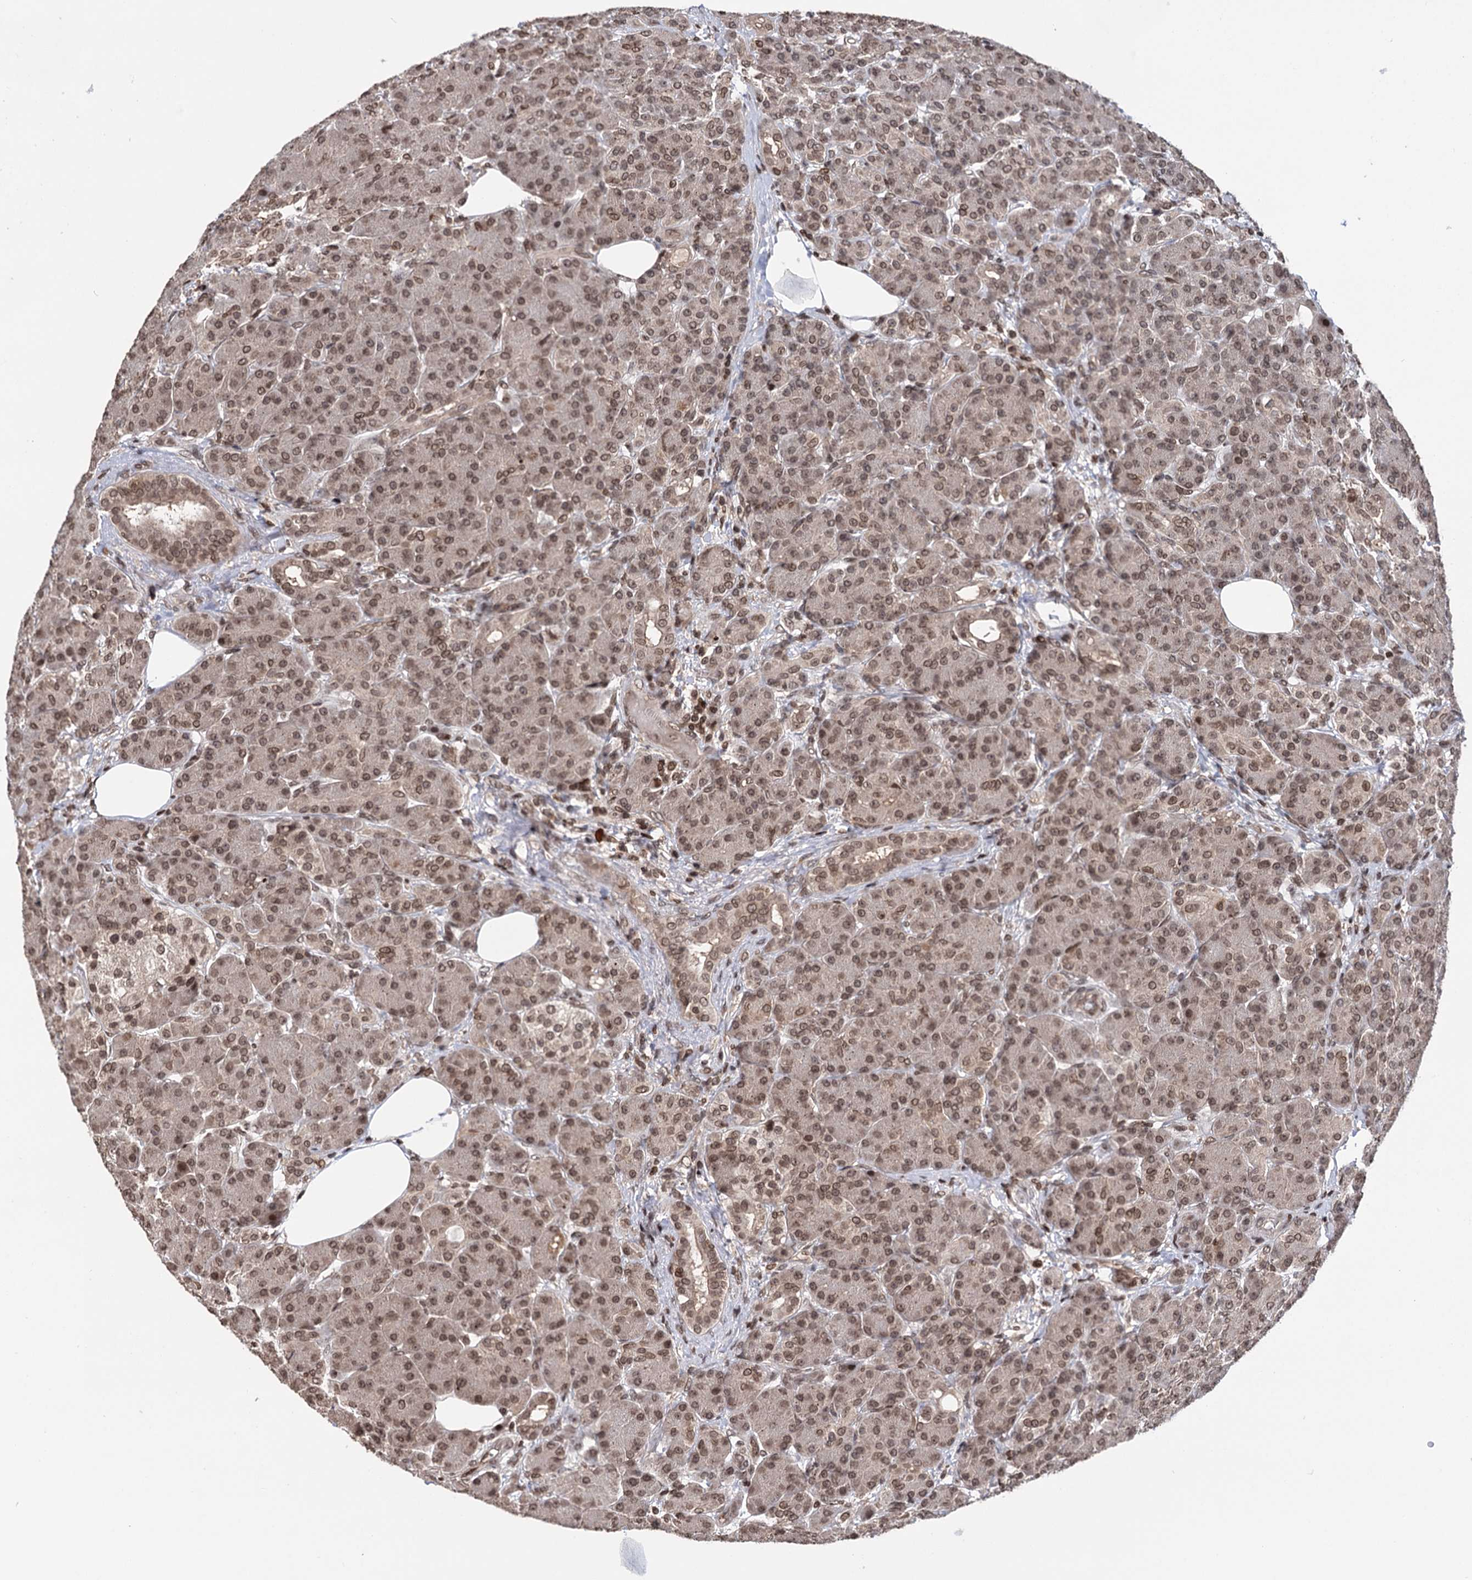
{"staining": {"intensity": "moderate", "quantity": ">75%", "location": "nuclear"}, "tissue": "pancreas", "cell_type": "Exocrine glandular cells", "image_type": "normal", "snomed": [{"axis": "morphology", "description": "Normal tissue, NOS"}, {"axis": "topography", "description": "Pancreas"}], "caption": "Immunohistochemistry of normal pancreas exhibits medium levels of moderate nuclear positivity in approximately >75% of exocrine glandular cells.", "gene": "CCDC77", "patient": {"sex": "male", "age": 63}}